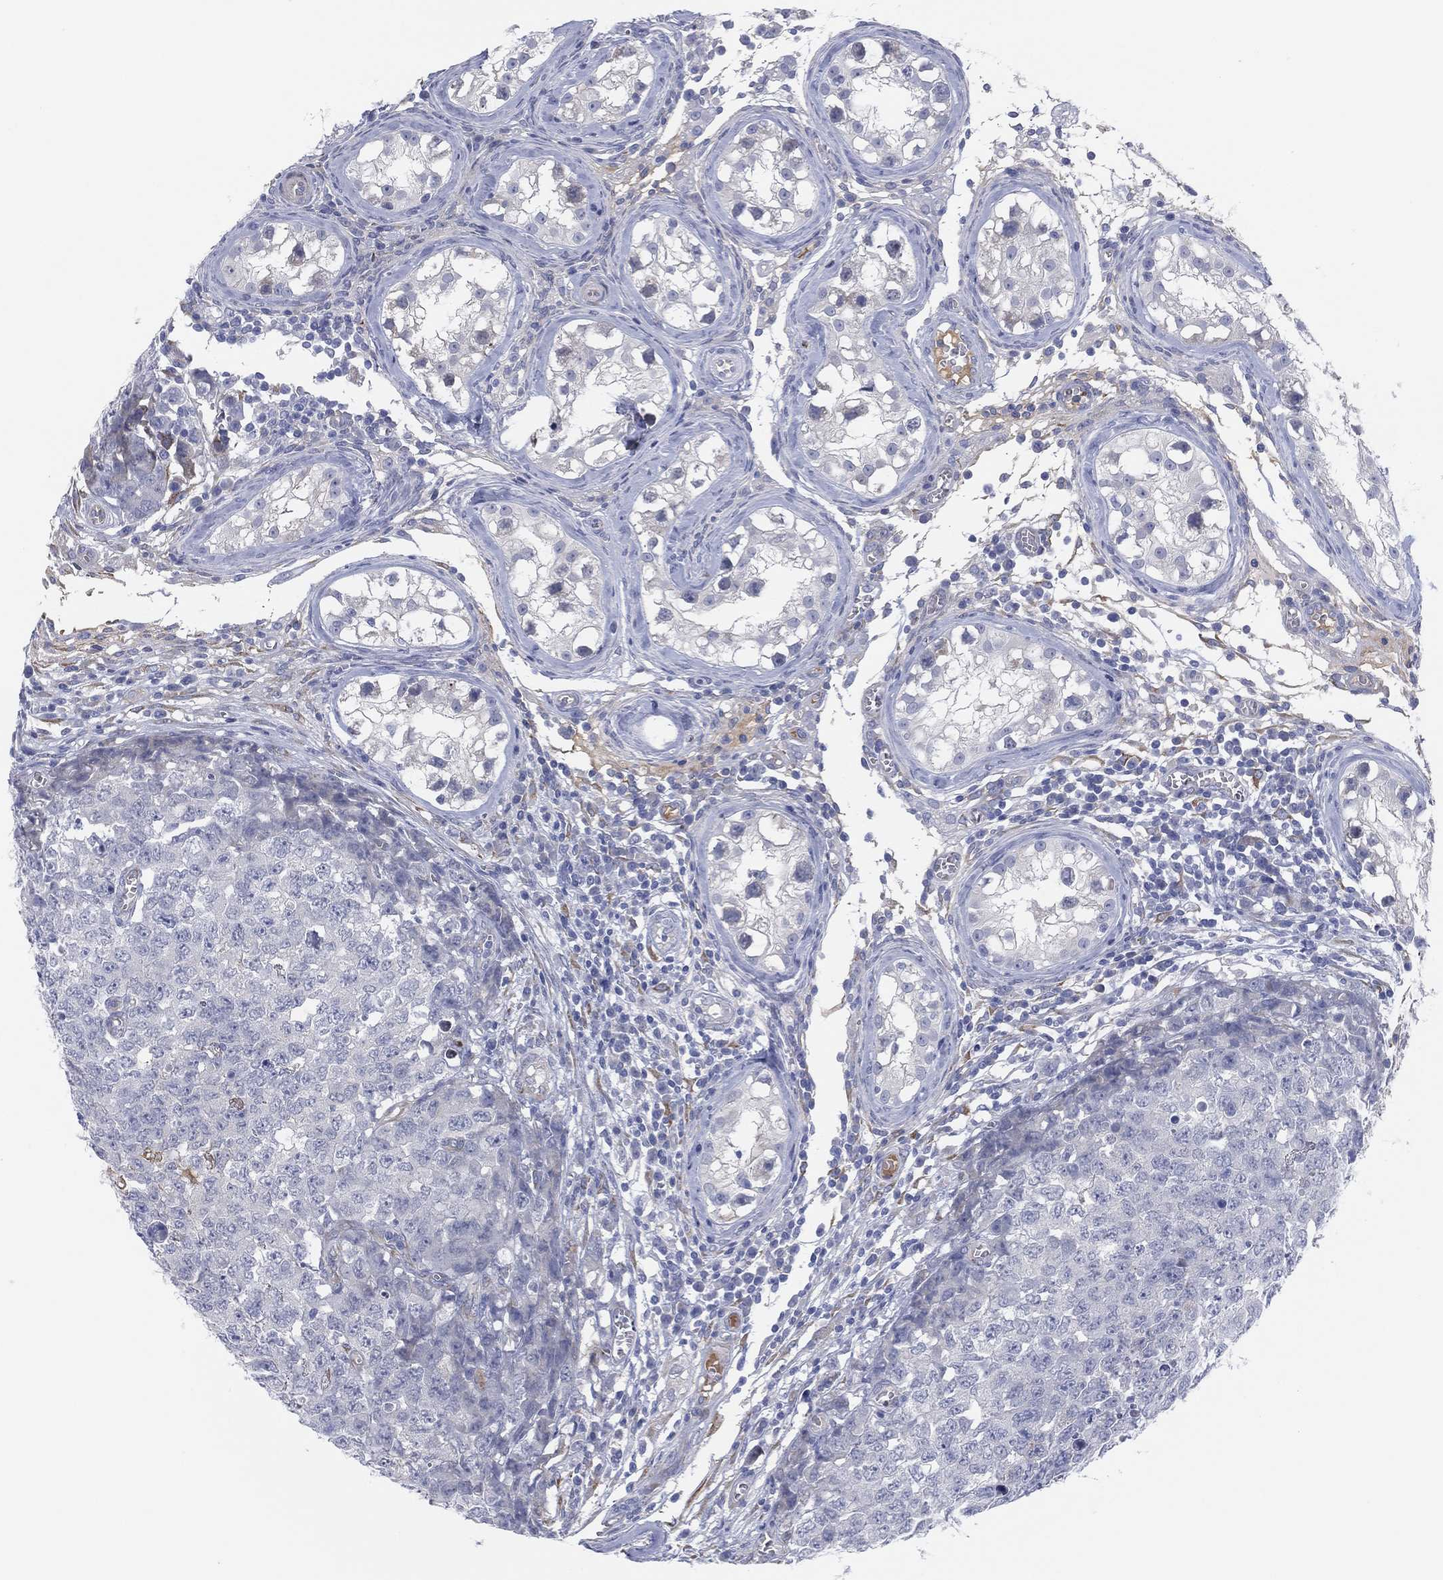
{"staining": {"intensity": "negative", "quantity": "none", "location": "none"}, "tissue": "testis cancer", "cell_type": "Tumor cells", "image_type": "cancer", "snomed": [{"axis": "morphology", "description": "Carcinoma, Embryonal, NOS"}, {"axis": "topography", "description": "Testis"}], "caption": "A micrograph of human testis cancer is negative for staining in tumor cells.", "gene": "MLF1", "patient": {"sex": "male", "age": 23}}